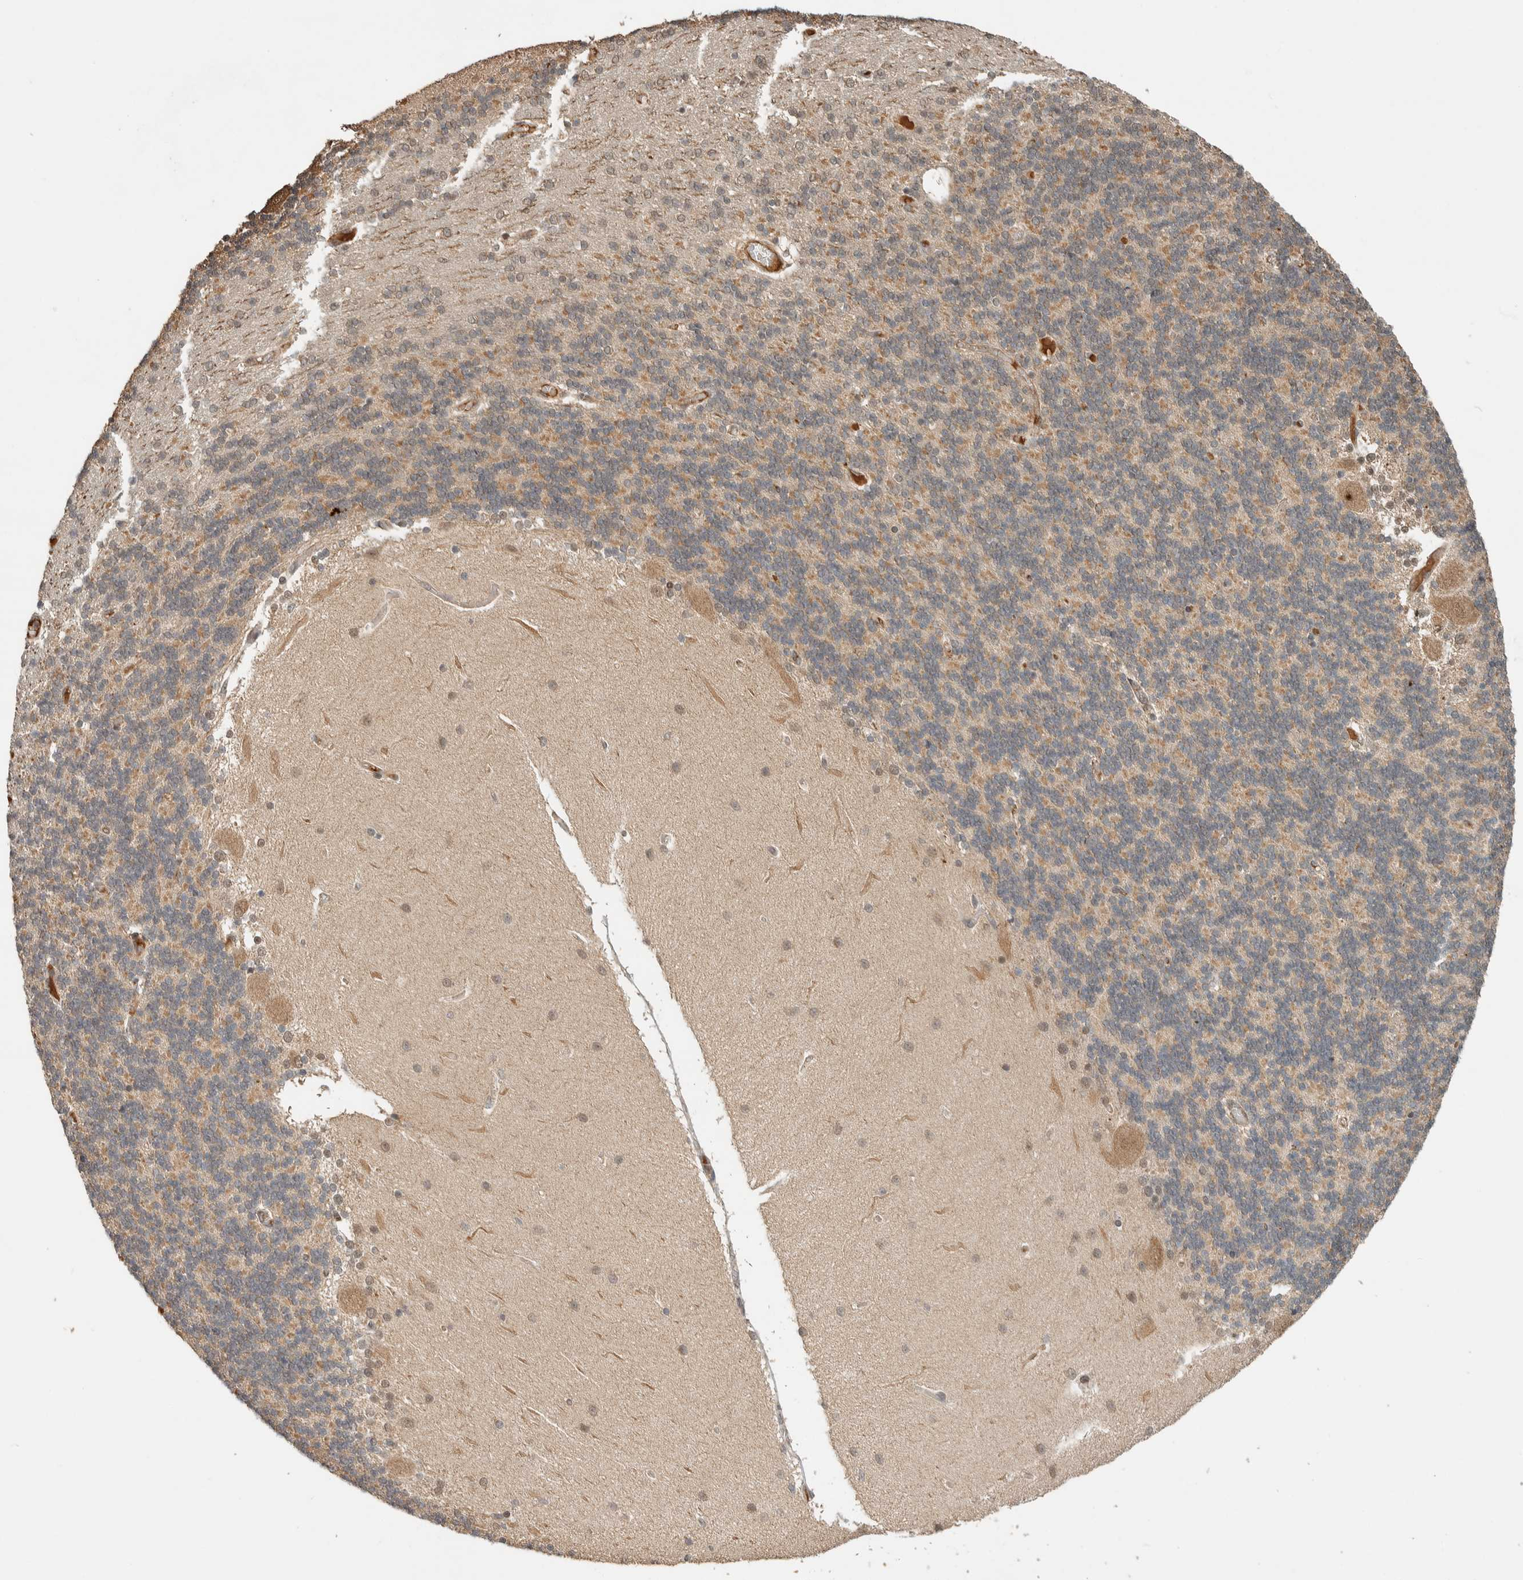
{"staining": {"intensity": "moderate", "quantity": ">75%", "location": "cytoplasmic/membranous"}, "tissue": "cerebellum", "cell_type": "Cells in granular layer", "image_type": "normal", "snomed": [{"axis": "morphology", "description": "Normal tissue, NOS"}, {"axis": "topography", "description": "Cerebellum"}], "caption": "Protein staining reveals moderate cytoplasmic/membranous positivity in about >75% of cells in granular layer in unremarkable cerebellum.", "gene": "ZBTB2", "patient": {"sex": "female", "age": 54}}